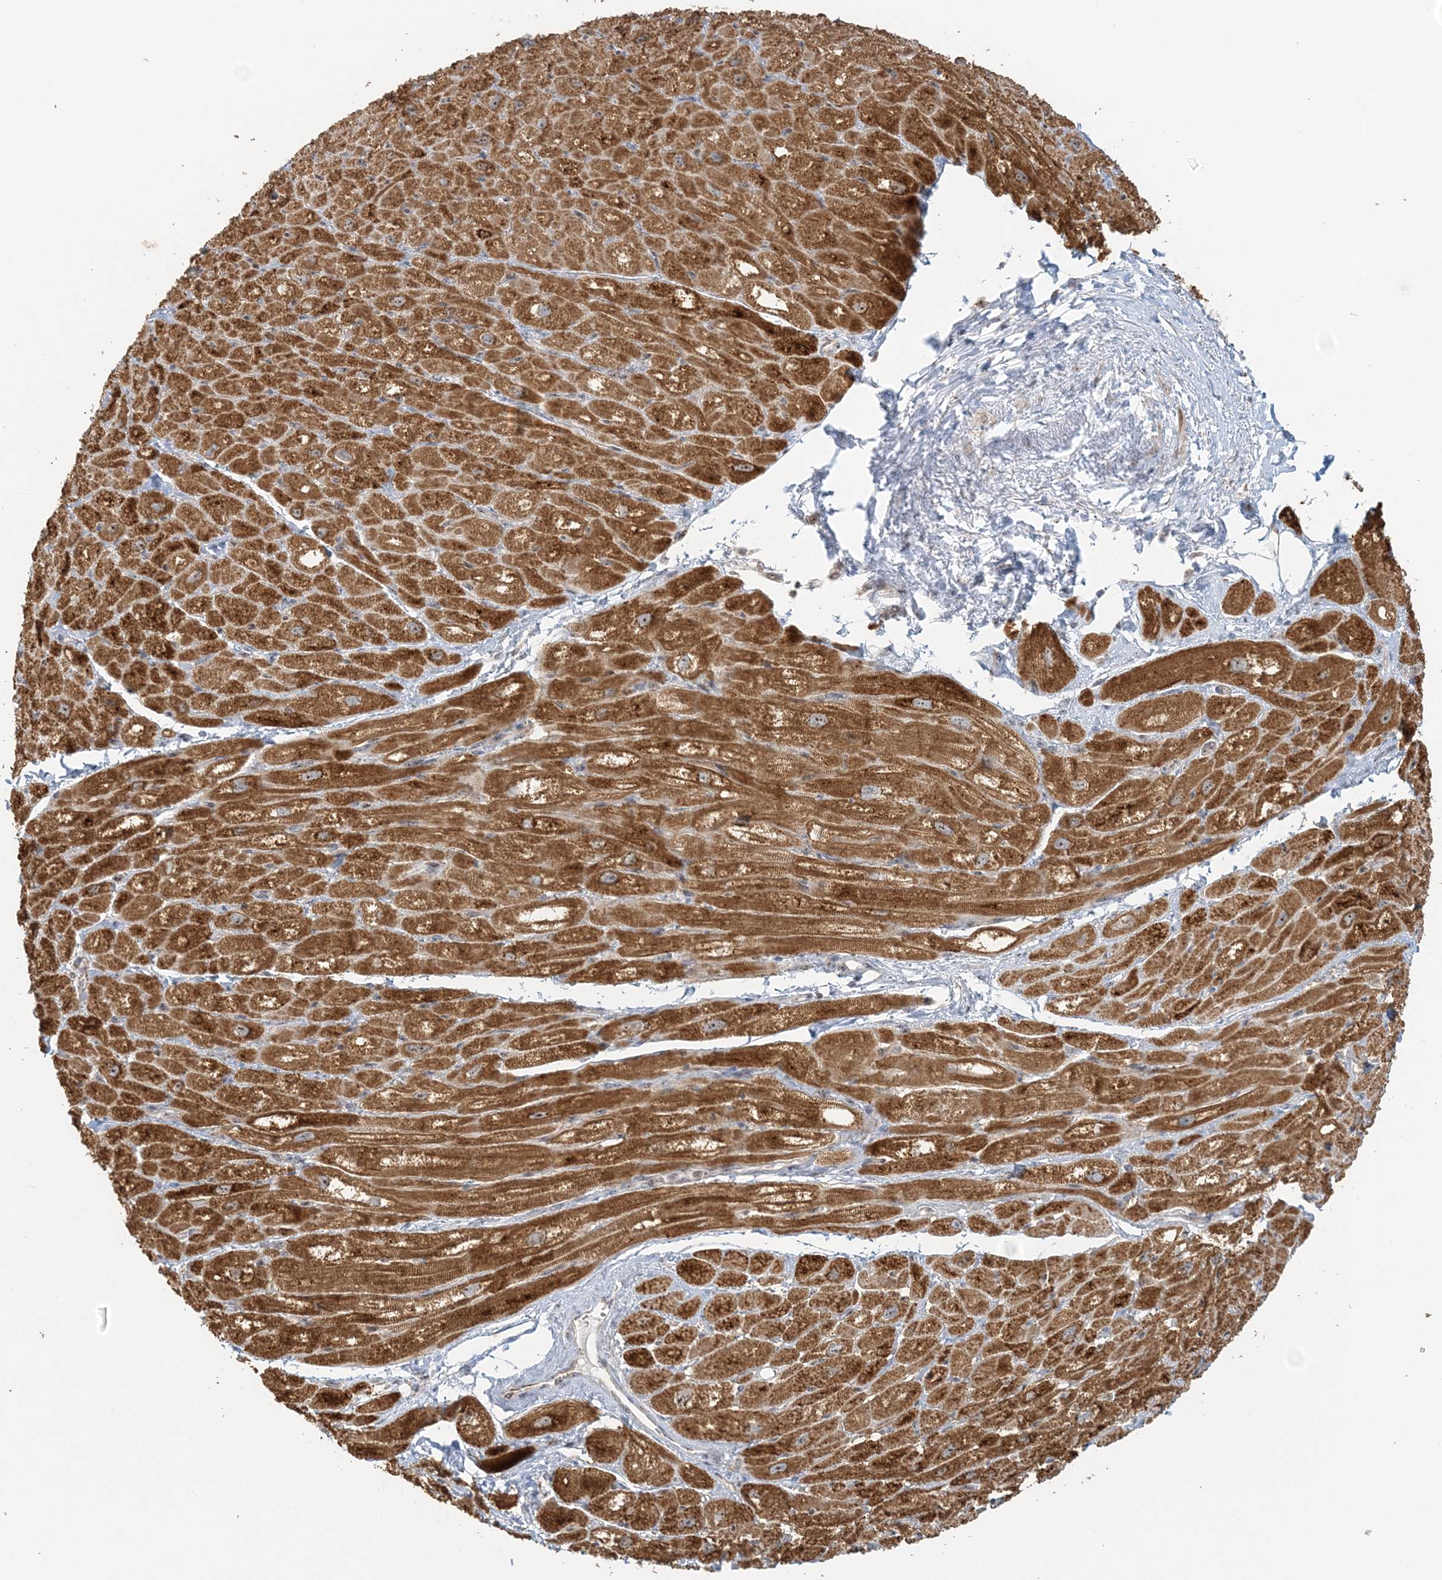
{"staining": {"intensity": "moderate", "quantity": ">75%", "location": "cytoplasmic/membranous,nuclear"}, "tissue": "heart muscle", "cell_type": "Cardiomyocytes", "image_type": "normal", "snomed": [{"axis": "morphology", "description": "Normal tissue, NOS"}, {"axis": "topography", "description": "Heart"}], "caption": "Immunohistochemical staining of normal human heart muscle displays medium levels of moderate cytoplasmic/membranous,nuclear positivity in about >75% of cardiomyocytes.", "gene": "UBE2F", "patient": {"sex": "male", "age": 50}}